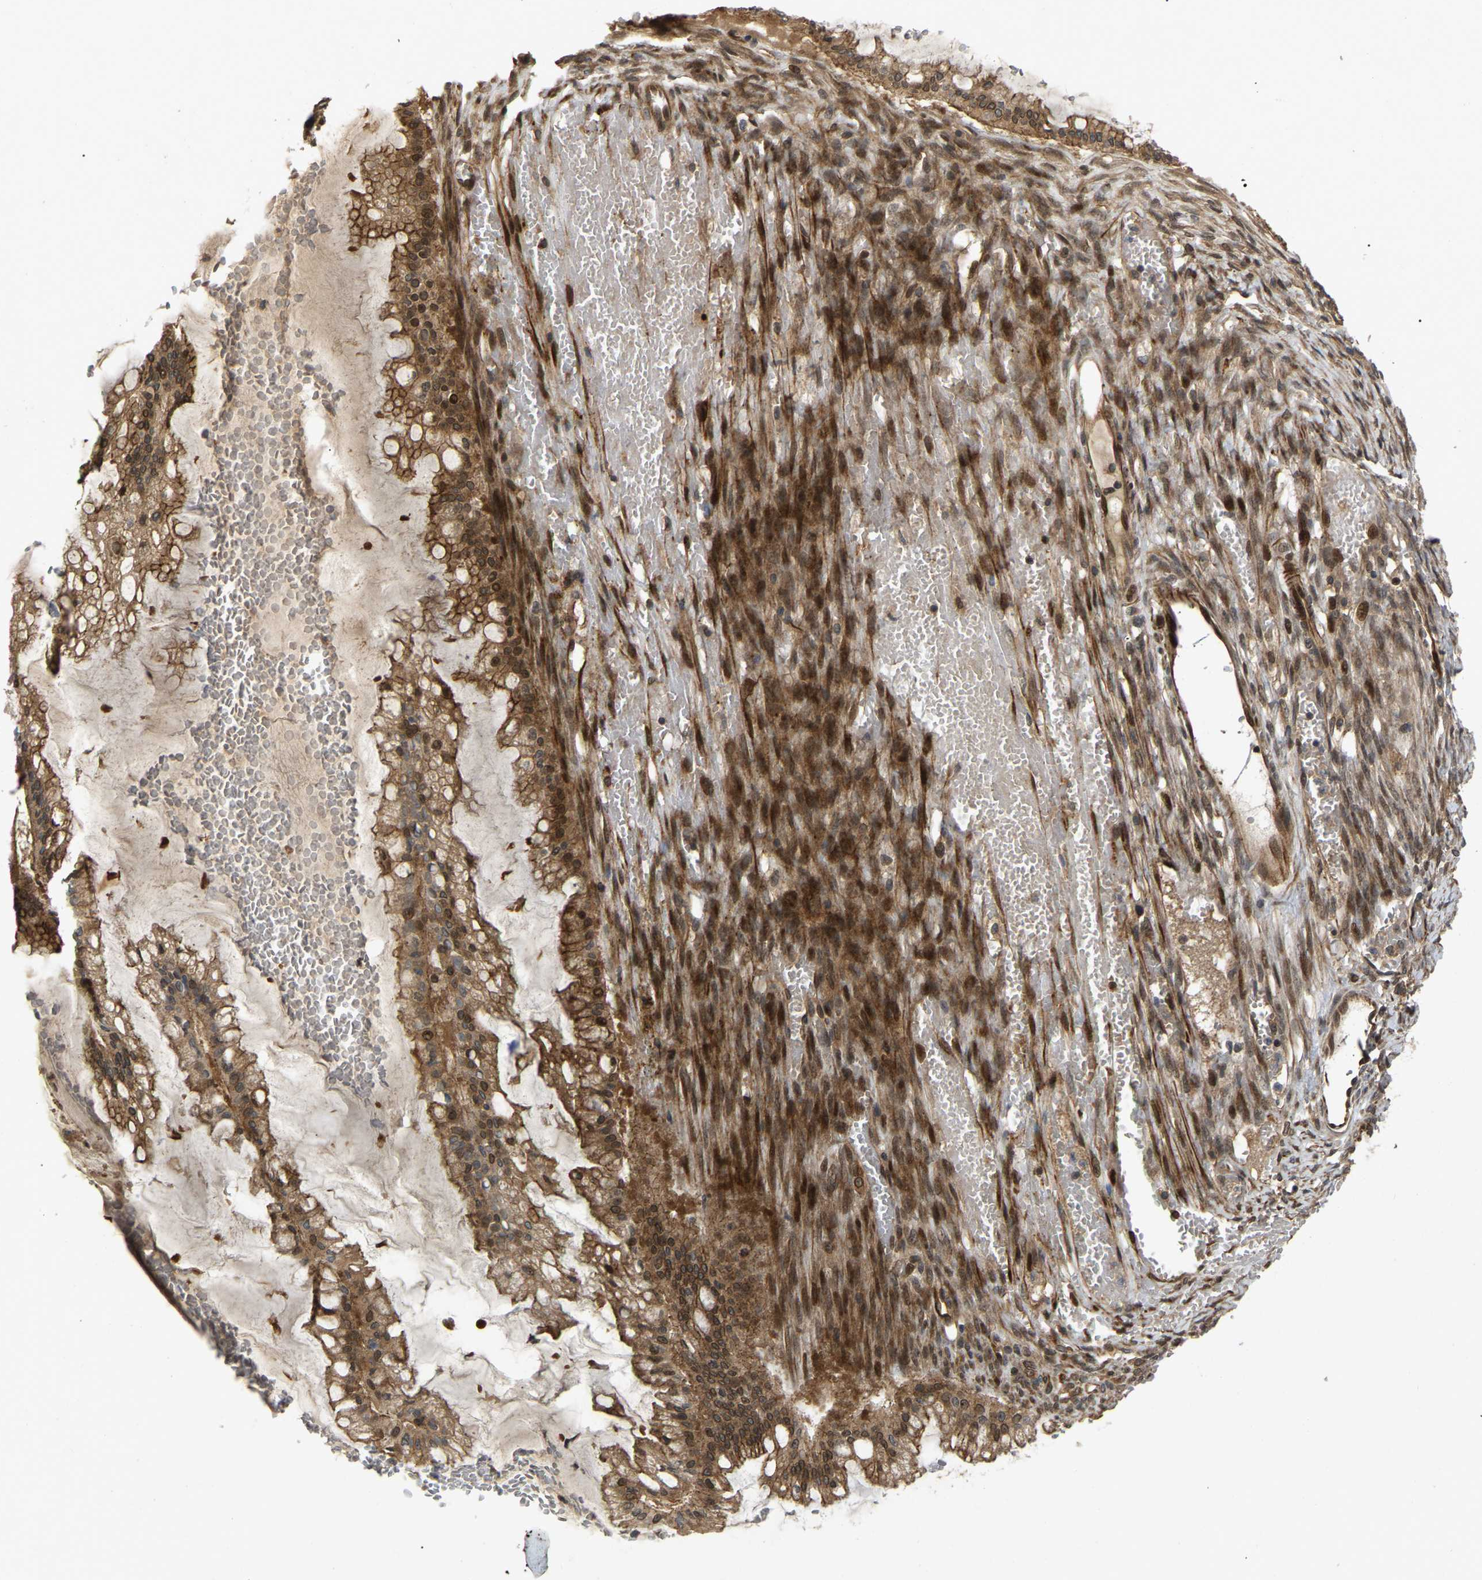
{"staining": {"intensity": "moderate", "quantity": ">75%", "location": "cytoplasmic/membranous,nuclear"}, "tissue": "ovarian cancer", "cell_type": "Tumor cells", "image_type": "cancer", "snomed": [{"axis": "morphology", "description": "Cystadenocarcinoma, mucinous, NOS"}, {"axis": "topography", "description": "Ovary"}], "caption": "Moderate cytoplasmic/membranous and nuclear positivity for a protein is identified in approximately >75% of tumor cells of ovarian cancer using immunohistochemistry.", "gene": "KIAA1549", "patient": {"sex": "female", "age": 73}}